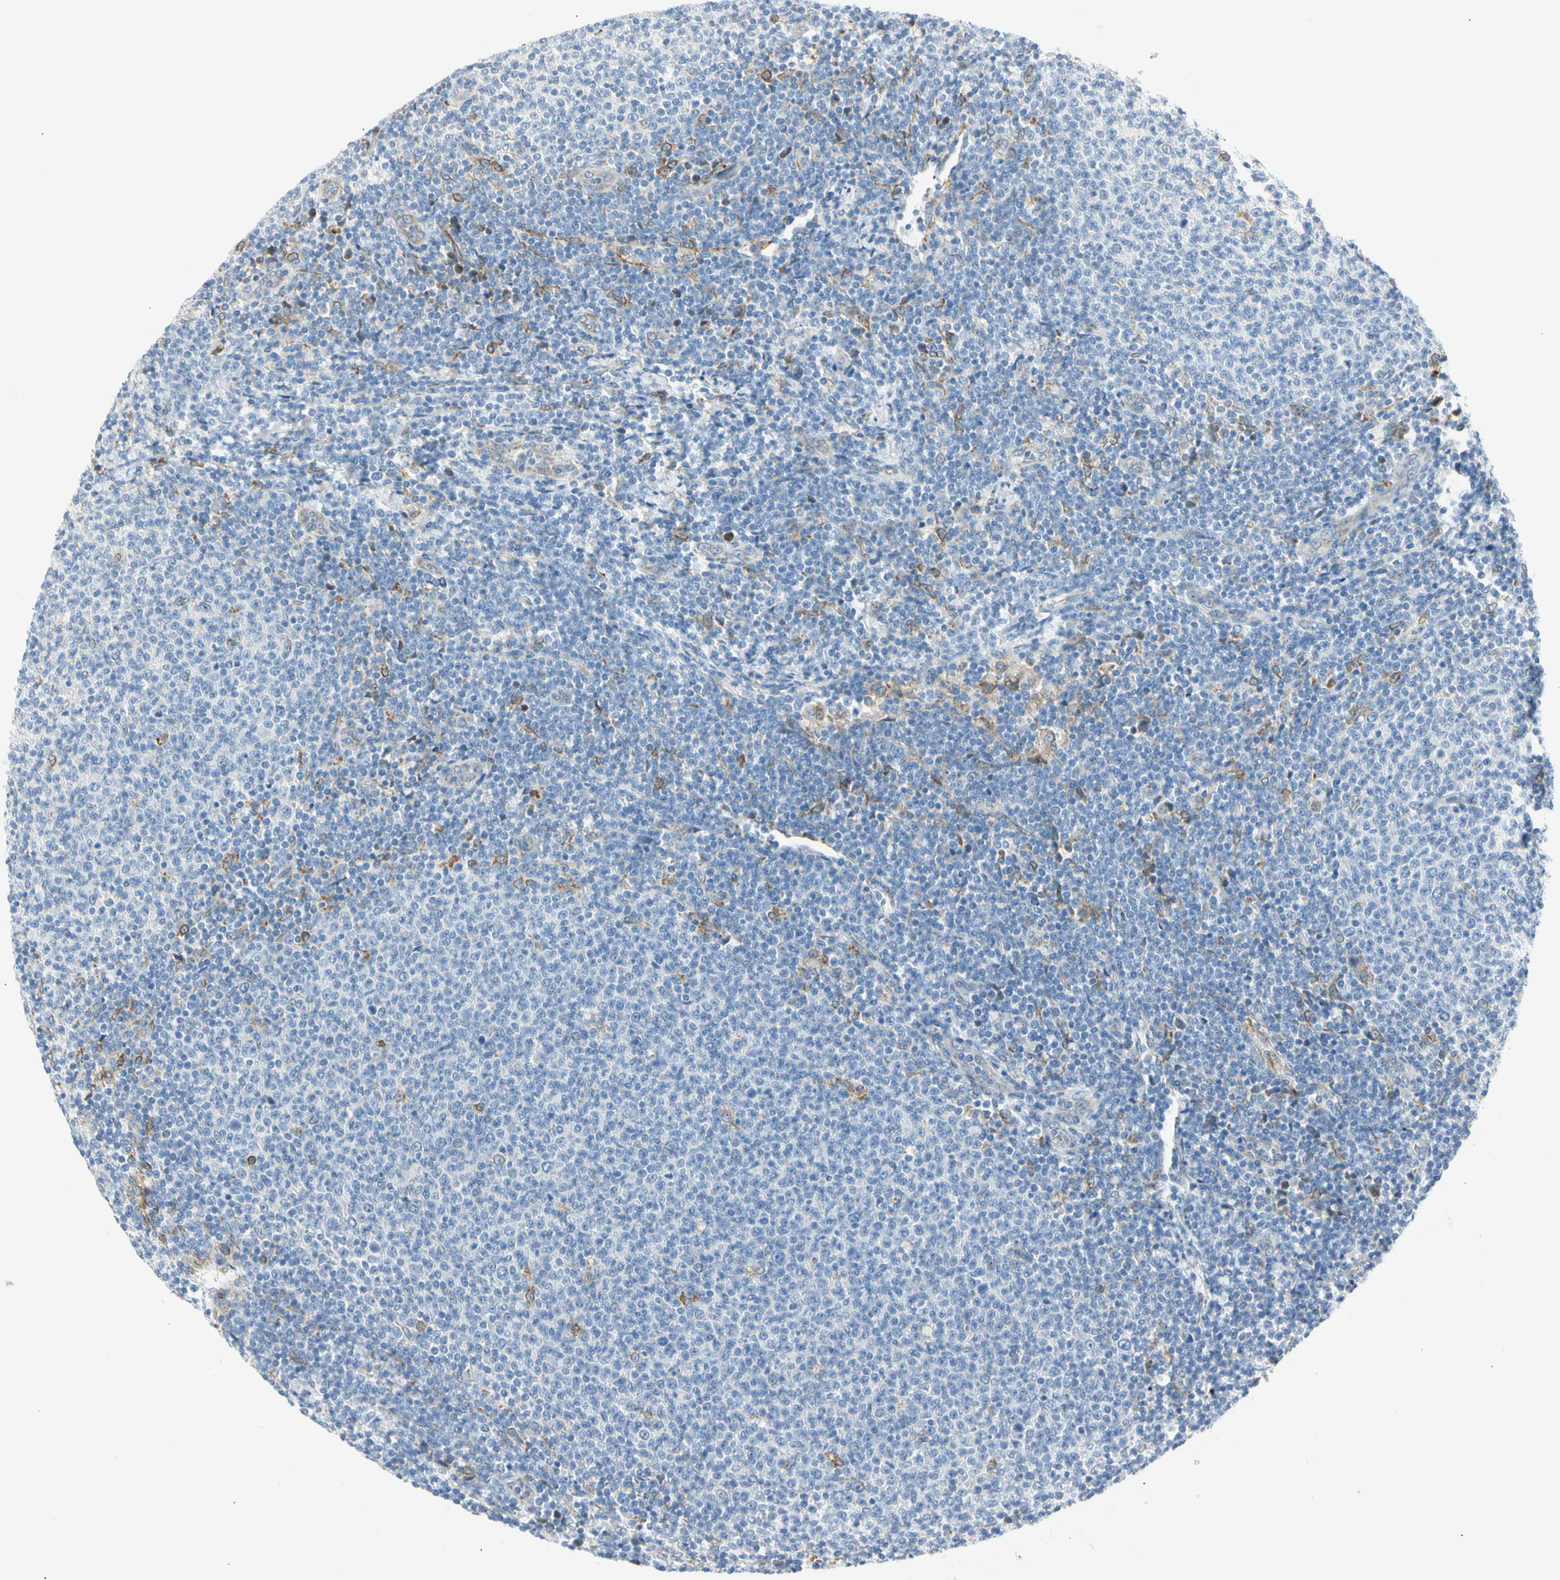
{"staining": {"intensity": "negative", "quantity": "none", "location": "none"}, "tissue": "lymphoma", "cell_type": "Tumor cells", "image_type": "cancer", "snomed": [{"axis": "morphology", "description": "Malignant lymphoma, non-Hodgkin's type, Low grade"}, {"axis": "topography", "description": "Lymph node"}], "caption": "High power microscopy micrograph of an immunohistochemistry micrograph of malignant lymphoma, non-Hodgkin's type (low-grade), revealing no significant positivity in tumor cells.", "gene": "TNFSF11", "patient": {"sex": "male", "age": 66}}